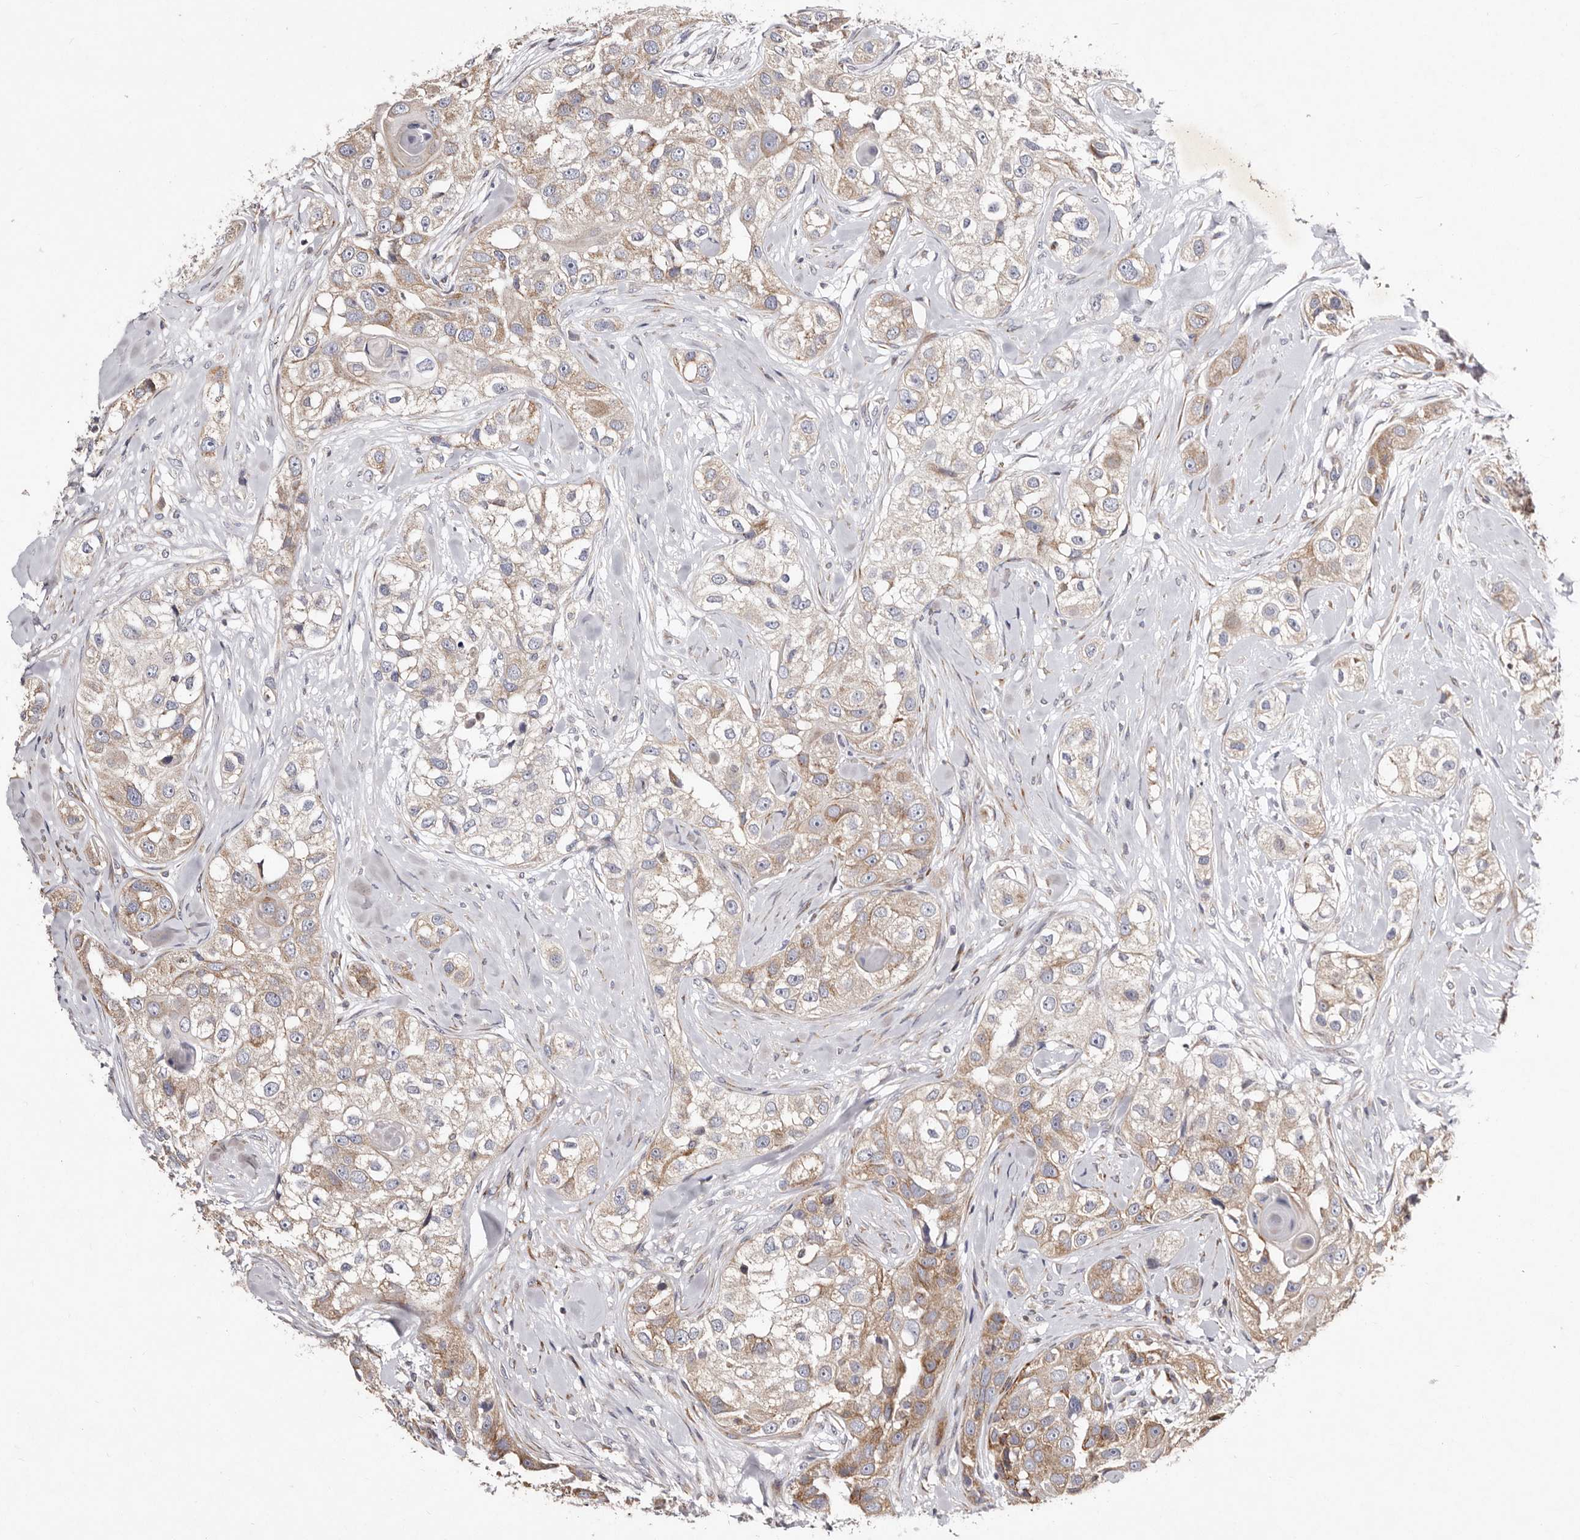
{"staining": {"intensity": "moderate", "quantity": "25%-75%", "location": "cytoplasmic/membranous"}, "tissue": "head and neck cancer", "cell_type": "Tumor cells", "image_type": "cancer", "snomed": [{"axis": "morphology", "description": "Normal tissue, NOS"}, {"axis": "morphology", "description": "Squamous cell carcinoma, NOS"}, {"axis": "topography", "description": "Skeletal muscle"}, {"axis": "topography", "description": "Head-Neck"}], "caption": "This histopathology image shows immunohistochemistry (IHC) staining of squamous cell carcinoma (head and neck), with medium moderate cytoplasmic/membranous expression in approximately 25%-75% of tumor cells.", "gene": "TIMM17B", "patient": {"sex": "male", "age": 51}}